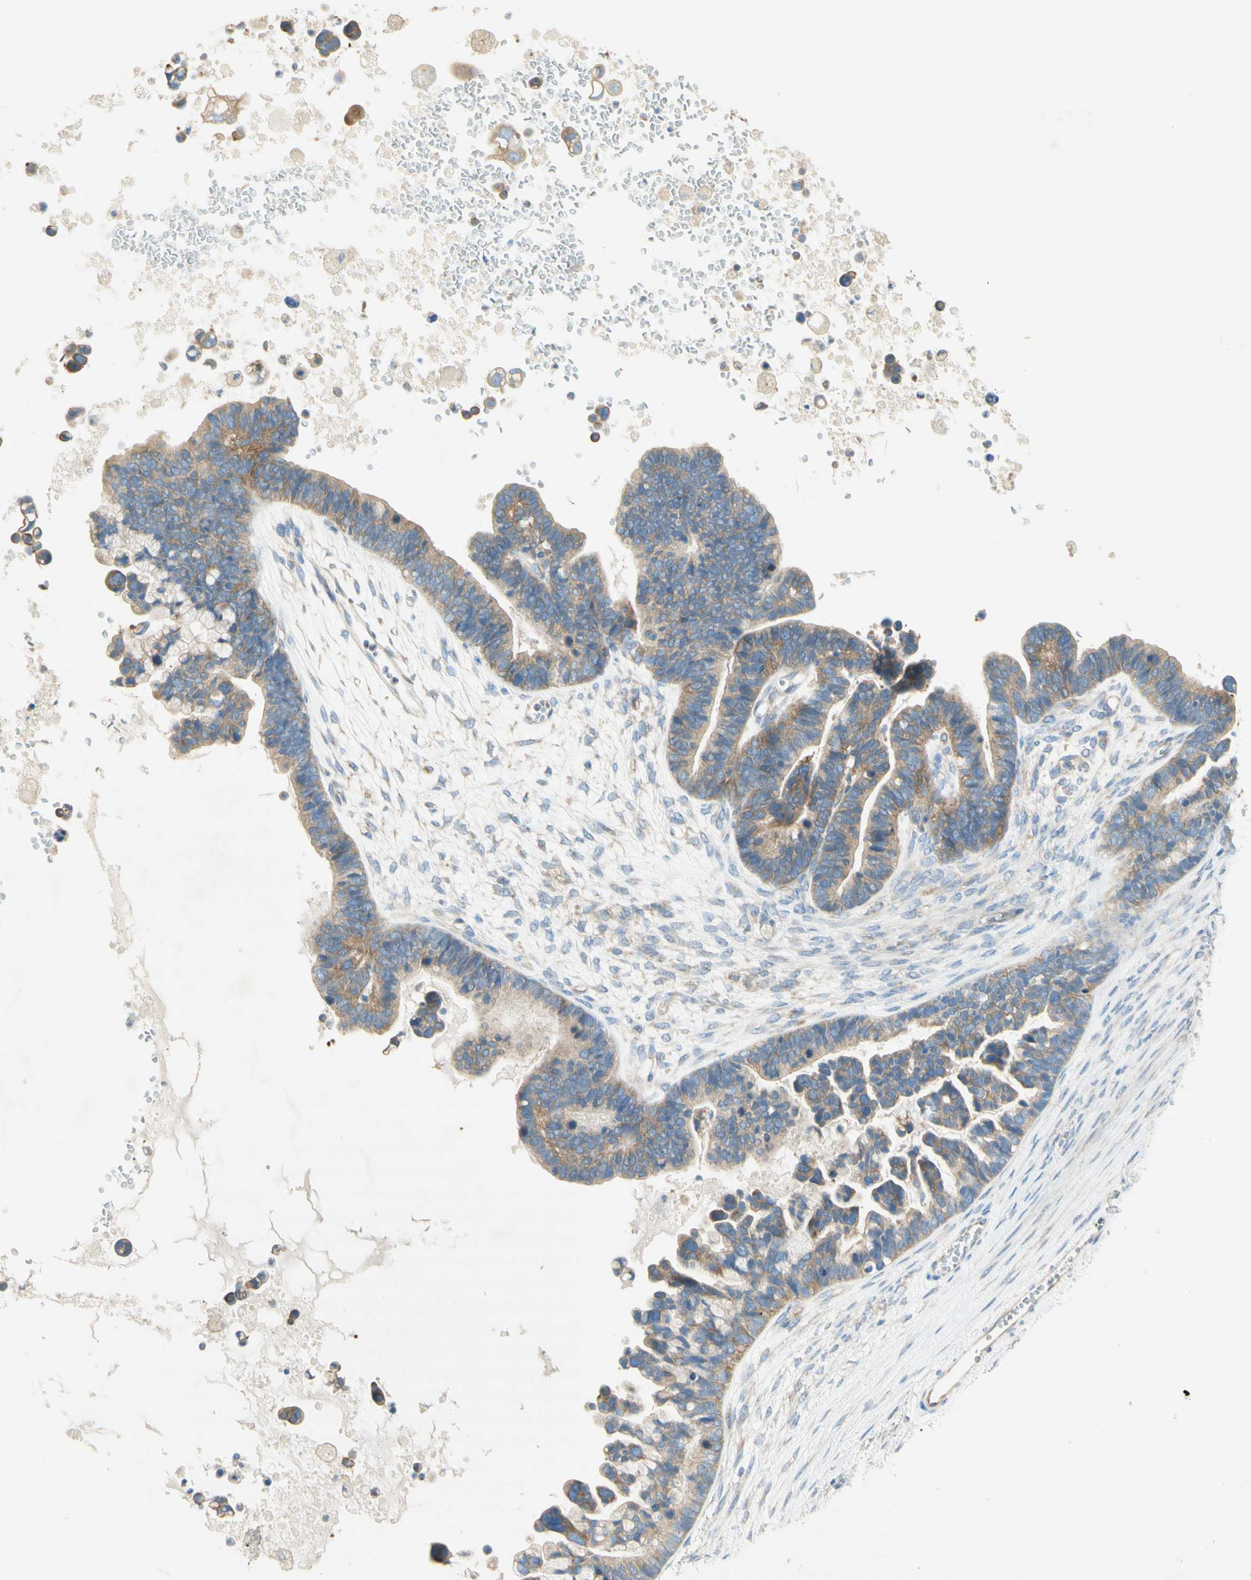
{"staining": {"intensity": "moderate", "quantity": "25%-75%", "location": "cytoplasmic/membranous"}, "tissue": "ovarian cancer", "cell_type": "Tumor cells", "image_type": "cancer", "snomed": [{"axis": "morphology", "description": "Cystadenocarcinoma, serous, NOS"}, {"axis": "topography", "description": "Ovary"}], "caption": "This photomicrograph shows immunohistochemistry staining of human ovarian cancer, with medium moderate cytoplasmic/membranous staining in about 25%-75% of tumor cells.", "gene": "DYNC1H1", "patient": {"sex": "female", "age": 56}}